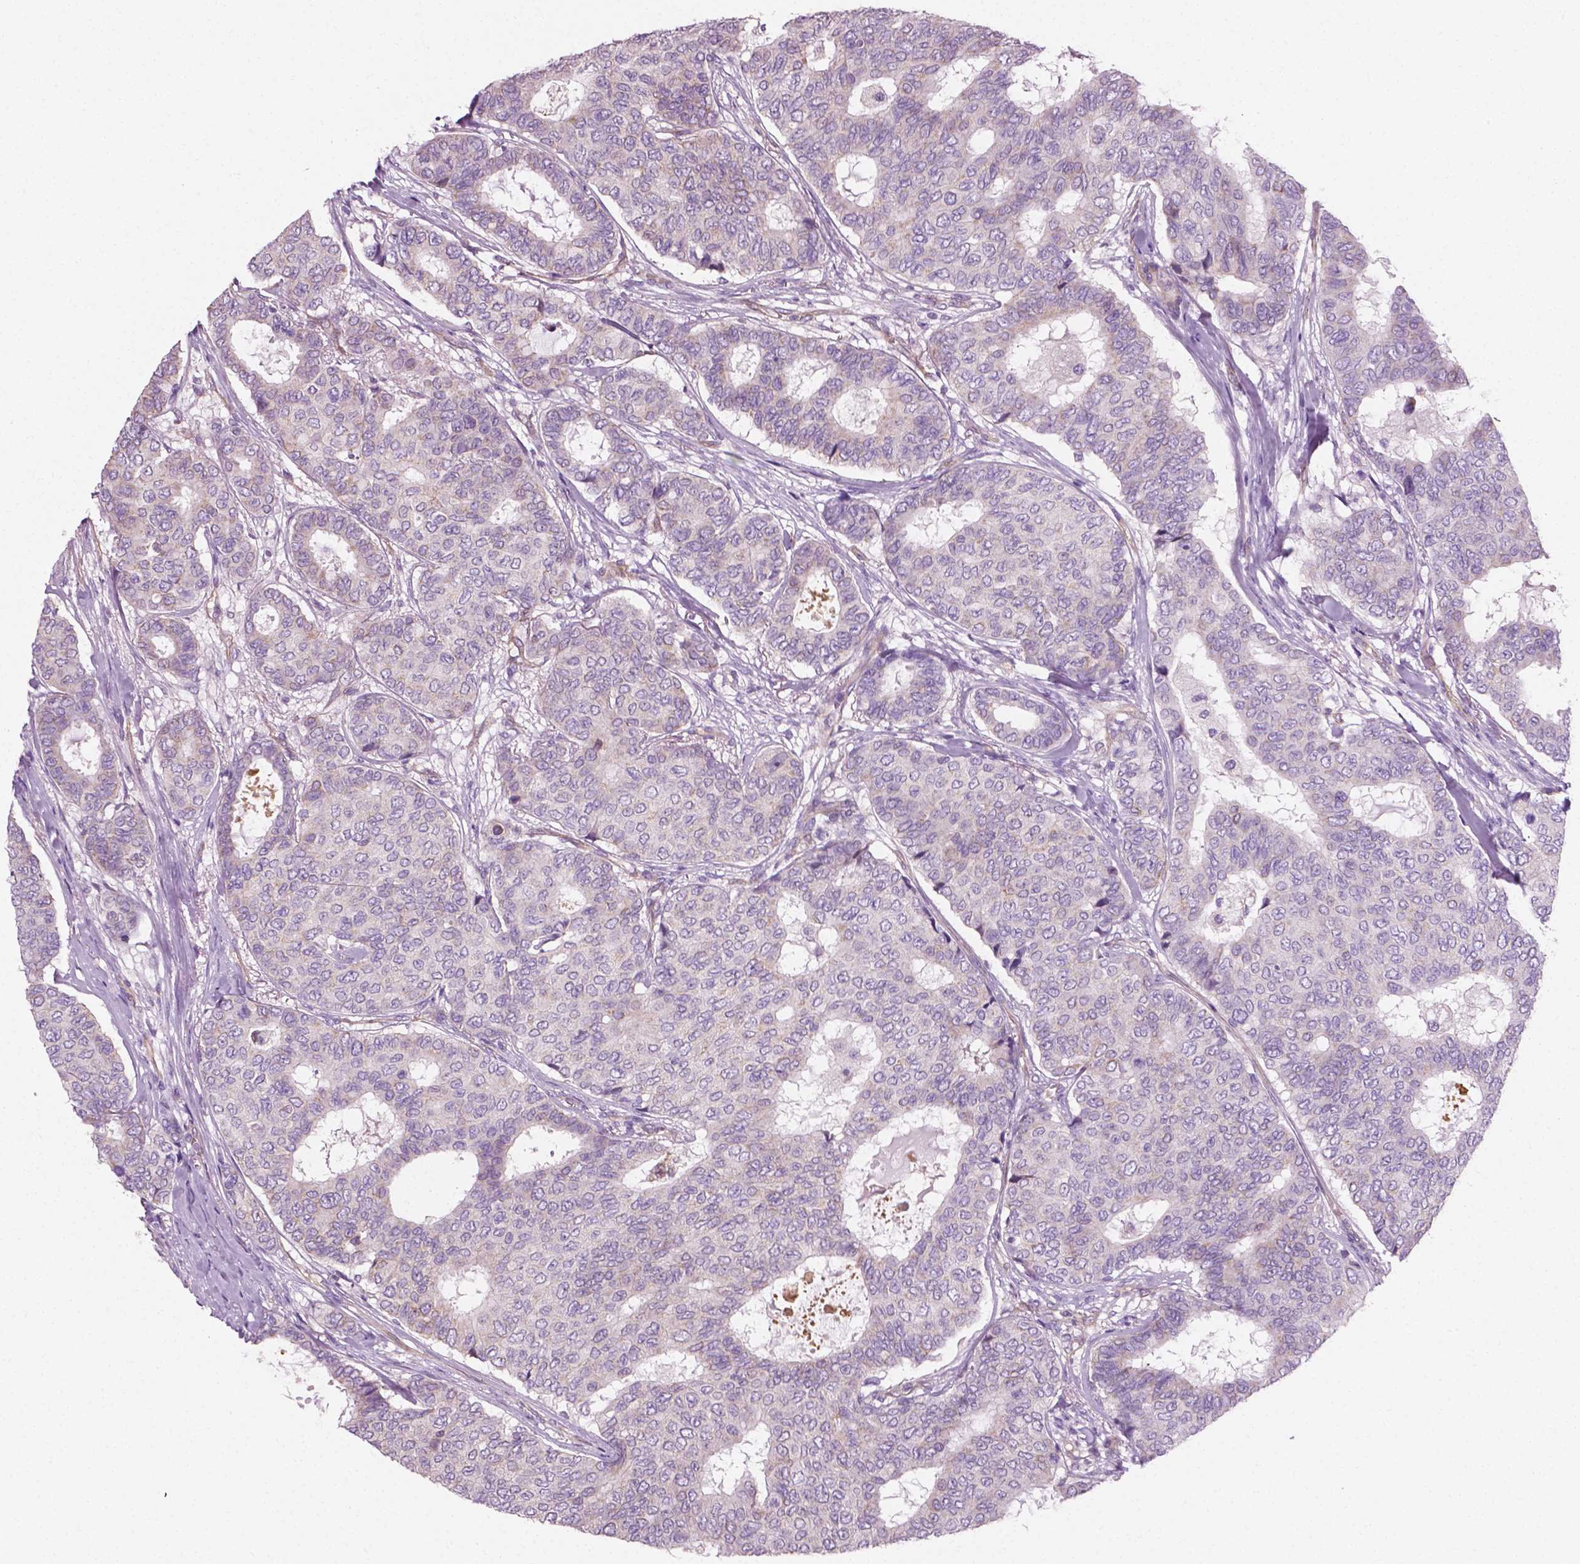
{"staining": {"intensity": "negative", "quantity": "none", "location": "none"}, "tissue": "breast cancer", "cell_type": "Tumor cells", "image_type": "cancer", "snomed": [{"axis": "morphology", "description": "Duct carcinoma"}, {"axis": "topography", "description": "Breast"}], "caption": "Immunohistochemical staining of human breast cancer displays no significant staining in tumor cells.", "gene": "PTX3", "patient": {"sex": "female", "age": 75}}